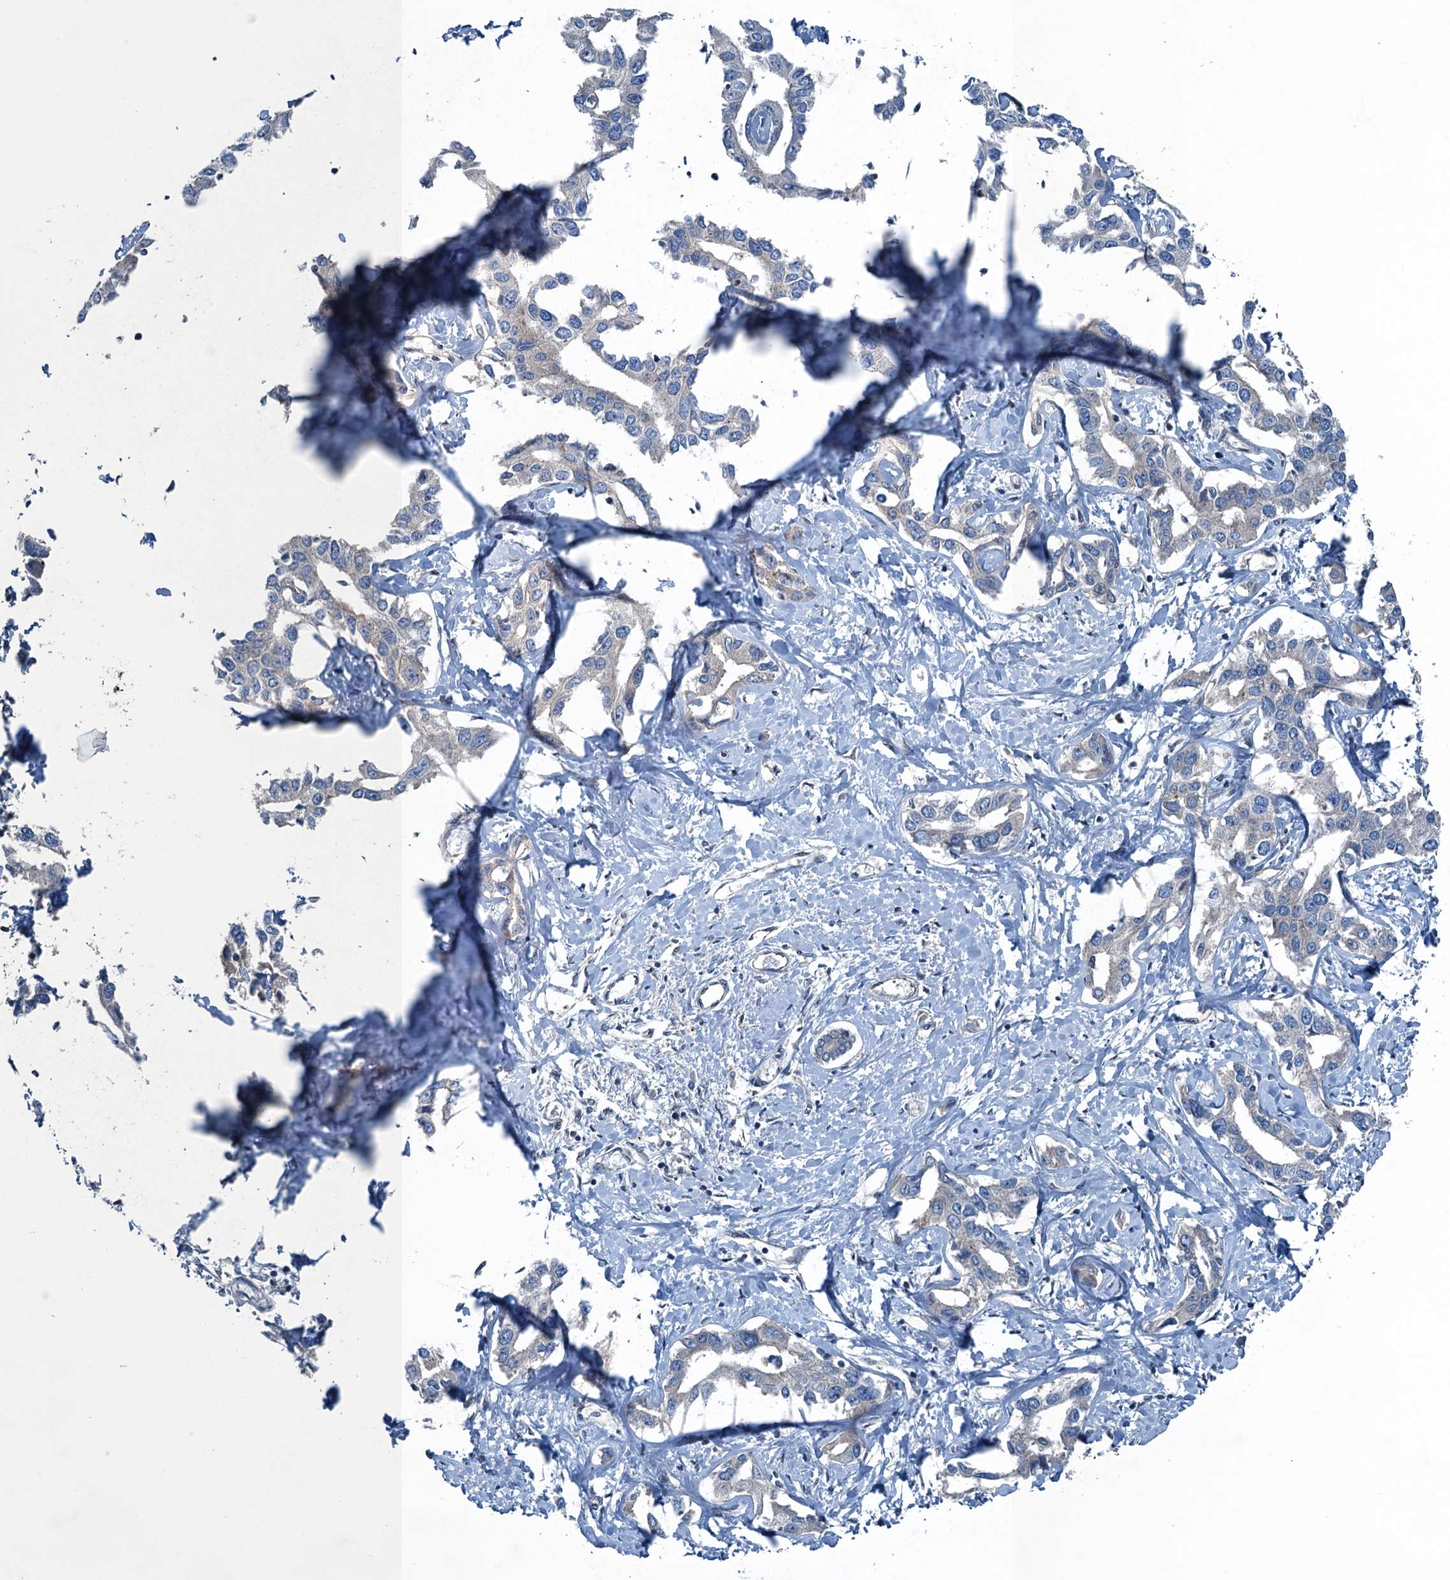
{"staining": {"intensity": "negative", "quantity": "none", "location": "none"}, "tissue": "liver cancer", "cell_type": "Tumor cells", "image_type": "cancer", "snomed": [{"axis": "morphology", "description": "Cholangiocarcinoma"}, {"axis": "topography", "description": "Liver"}], "caption": "The IHC histopathology image has no significant positivity in tumor cells of liver cancer tissue.", "gene": "TRAPPC8", "patient": {"sex": "male", "age": 59}}